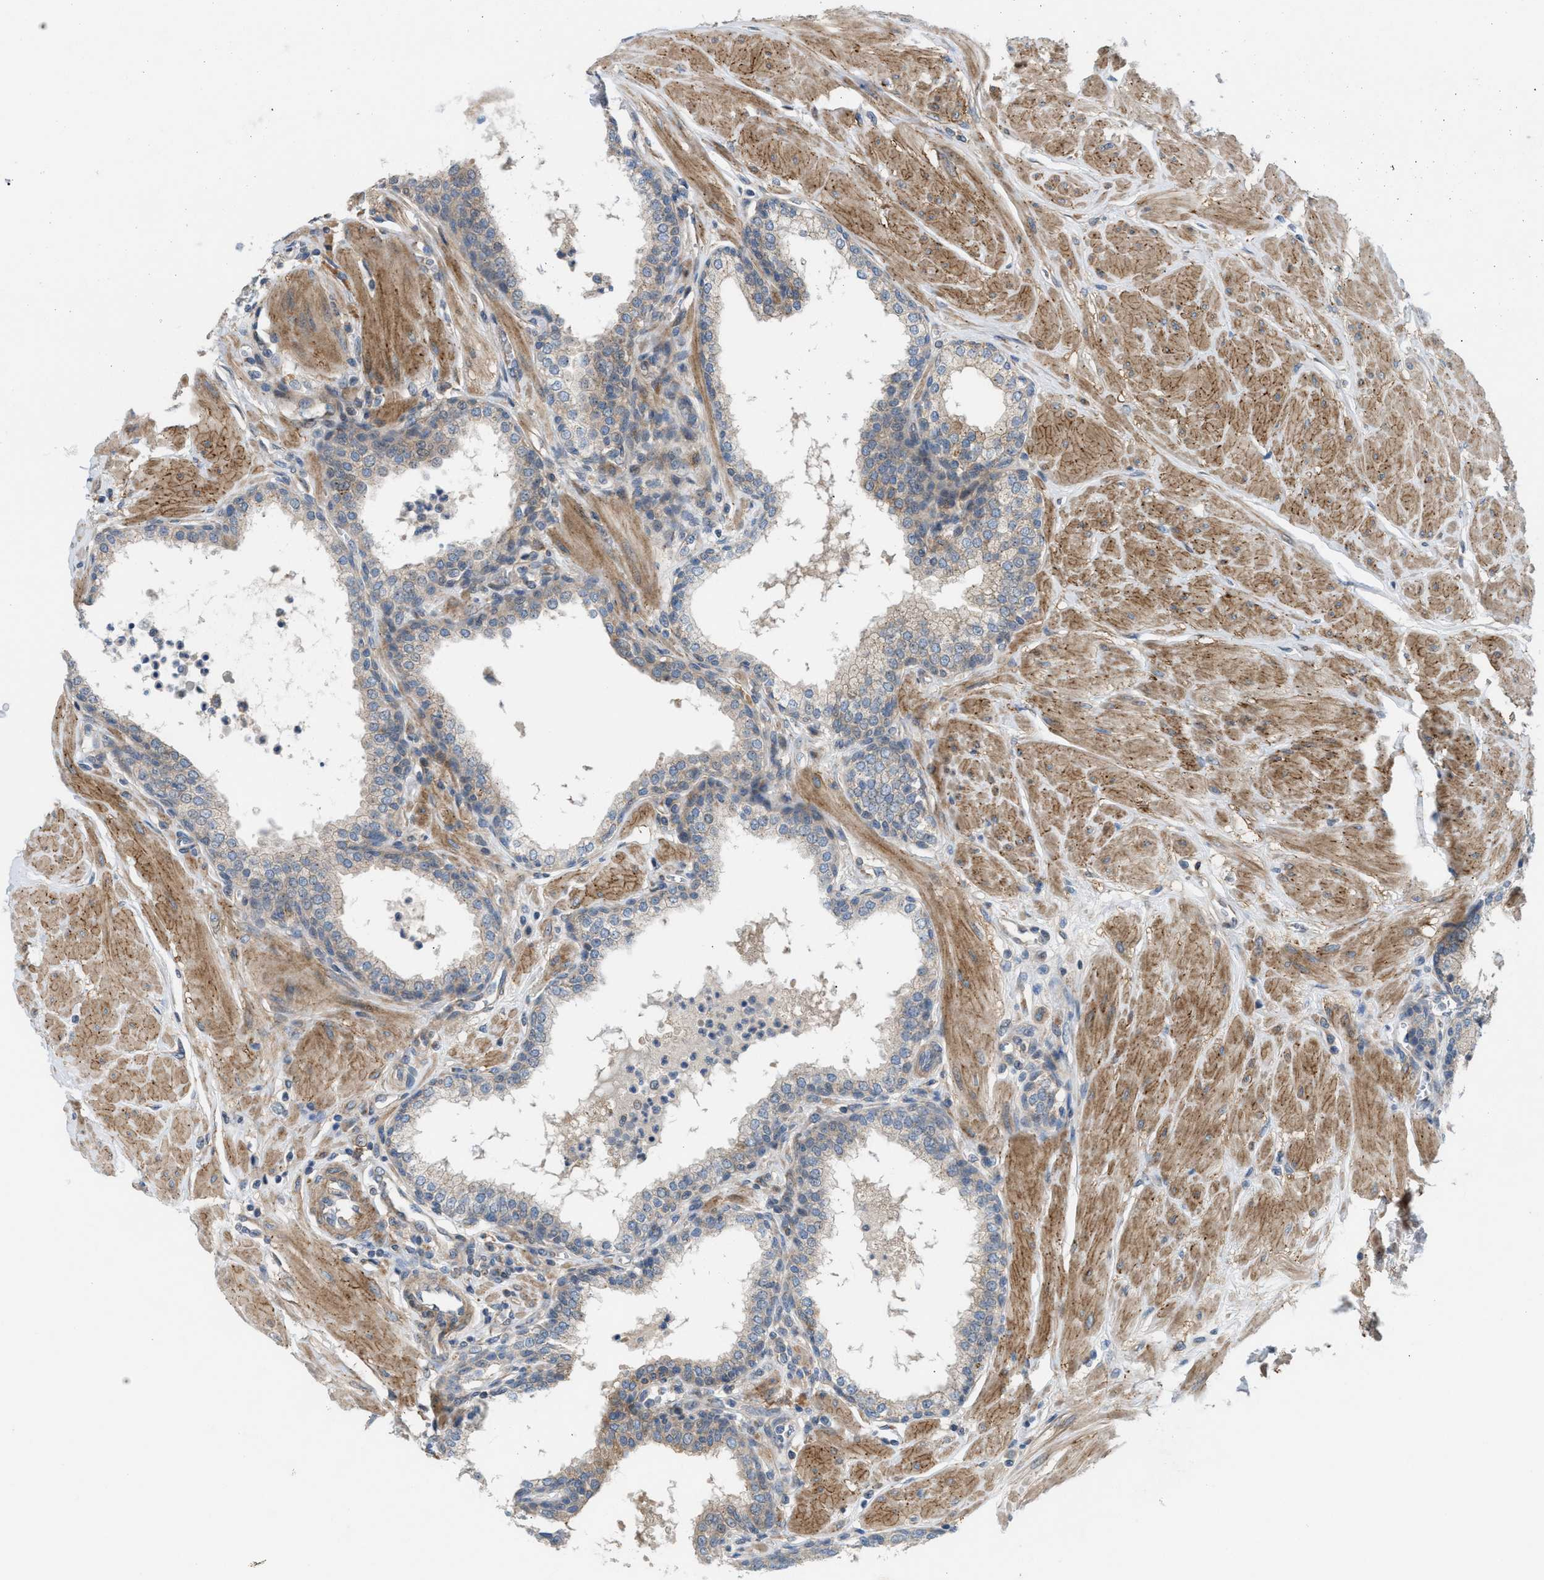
{"staining": {"intensity": "moderate", "quantity": "25%-75%", "location": "cytoplasmic/membranous"}, "tissue": "prostate", "cell_type": "Glandular cells", "image_type": "normal", "snomed": [{"axis": "morphology", "description": "Normal tissue, NOS"}, {"axis": "topography", "description": "Prostate"}], "caption": "Prostate stained with IHC reveals moderate cytoplasmic/membranous expression in about 25%-75% of glandular cells. (Brightfield microscopy of DAB IHC at high magnification).", "gene": "CYB5D1", "patient": {"sex": "male", "age": 51}}